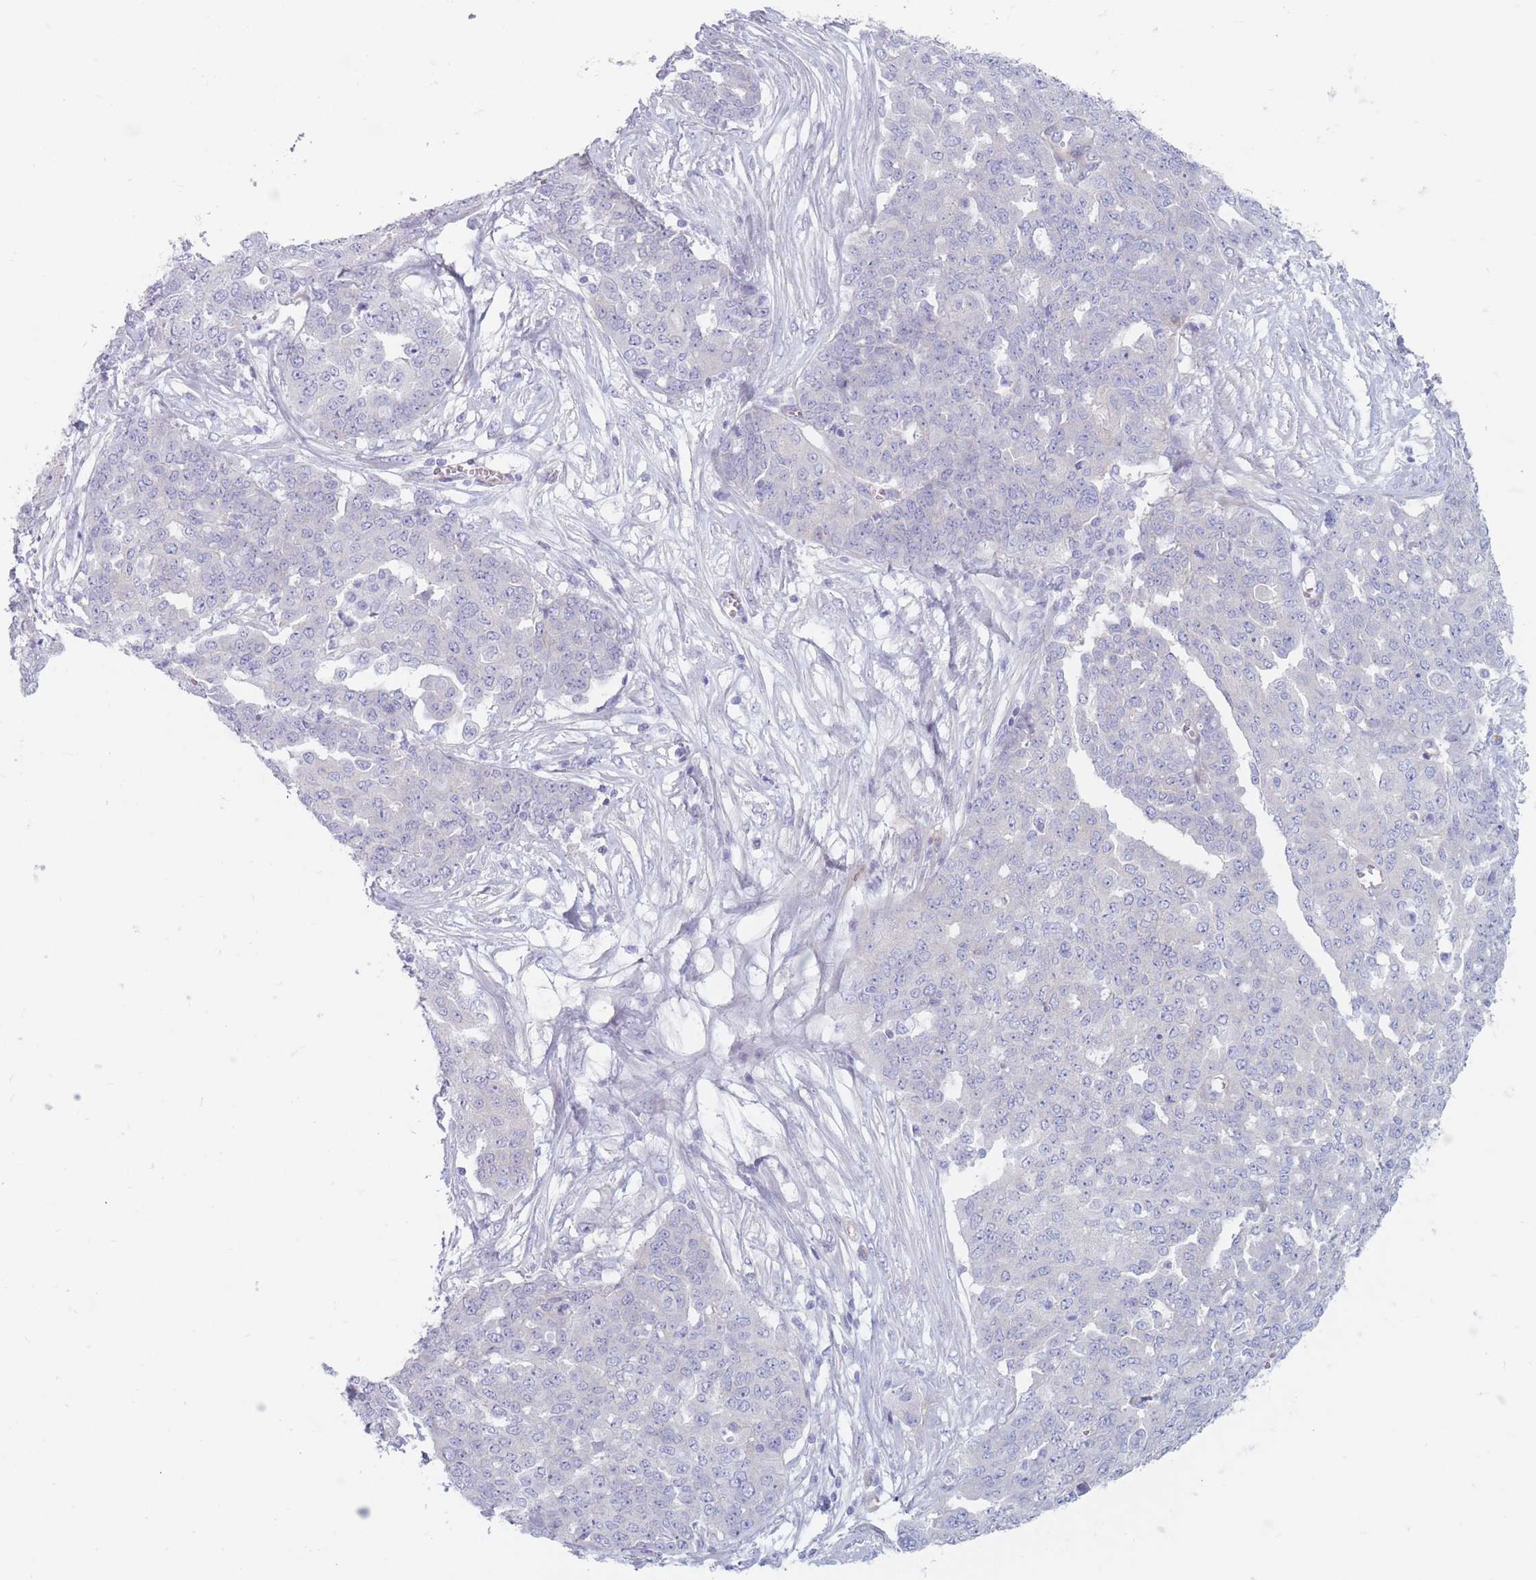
{"staining": {"intensity": "negative", "quantity": "none", "location": "none"}, "tissue": "ovarian cancer", "cell_type": "Tumor cells", "image_type": "cancer", "snomed": [{"axis": "morphology", "description": "Cystadenocarcinoma, serous, NOS"}, {"axis": "topography", "description": "Soft tissue"}, {"axis": "topography", "description": "Ovary"}], "caption": "Immunohistochemistry image of human ovarian cancer stained for a protein (brown), which demonstrates no staining in tumor cells.", "gene": "PLPP1", "patient": {"sex": "female", "age": 57}}